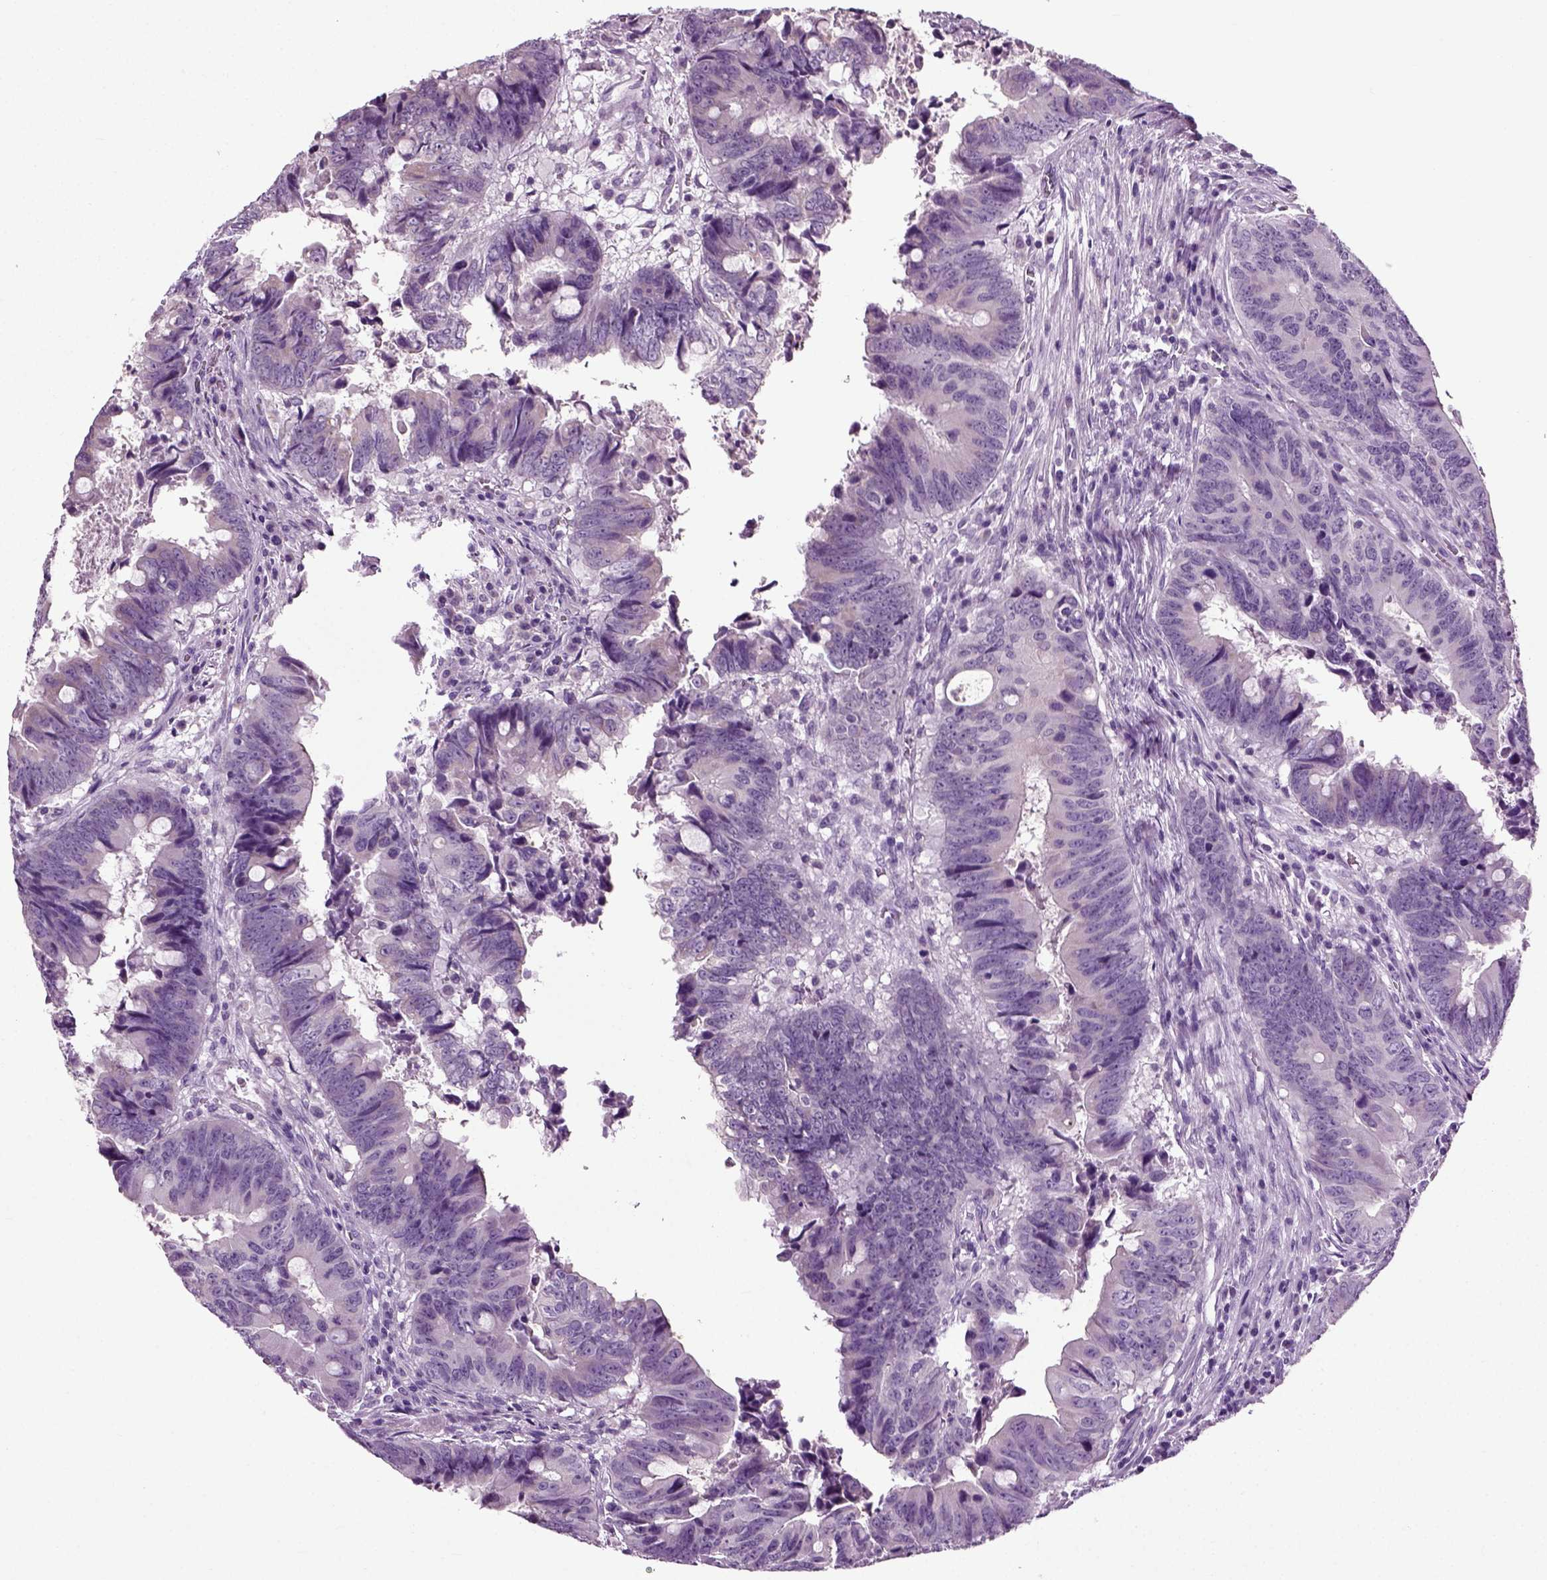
{"staining": {"intensity": "negative", "quantity": "none", "location": "none"}, "tissue": "colorectal cancer", "cell_type": "Tumor cells", "image_type": "cancer", "snomed": [{"axis": "morphology", "description": "Adenocarcinoma, NOS"}, {"axis": "topography", "description": "Colon"}], "caption": "Immunohistochemistry image of human adenocarcinoma (colorectal) stained for a protein (brown), which displays no expression in tumor cells.", "gene": "DNAH10", "patient": {"sex": "female", "age": 82}}